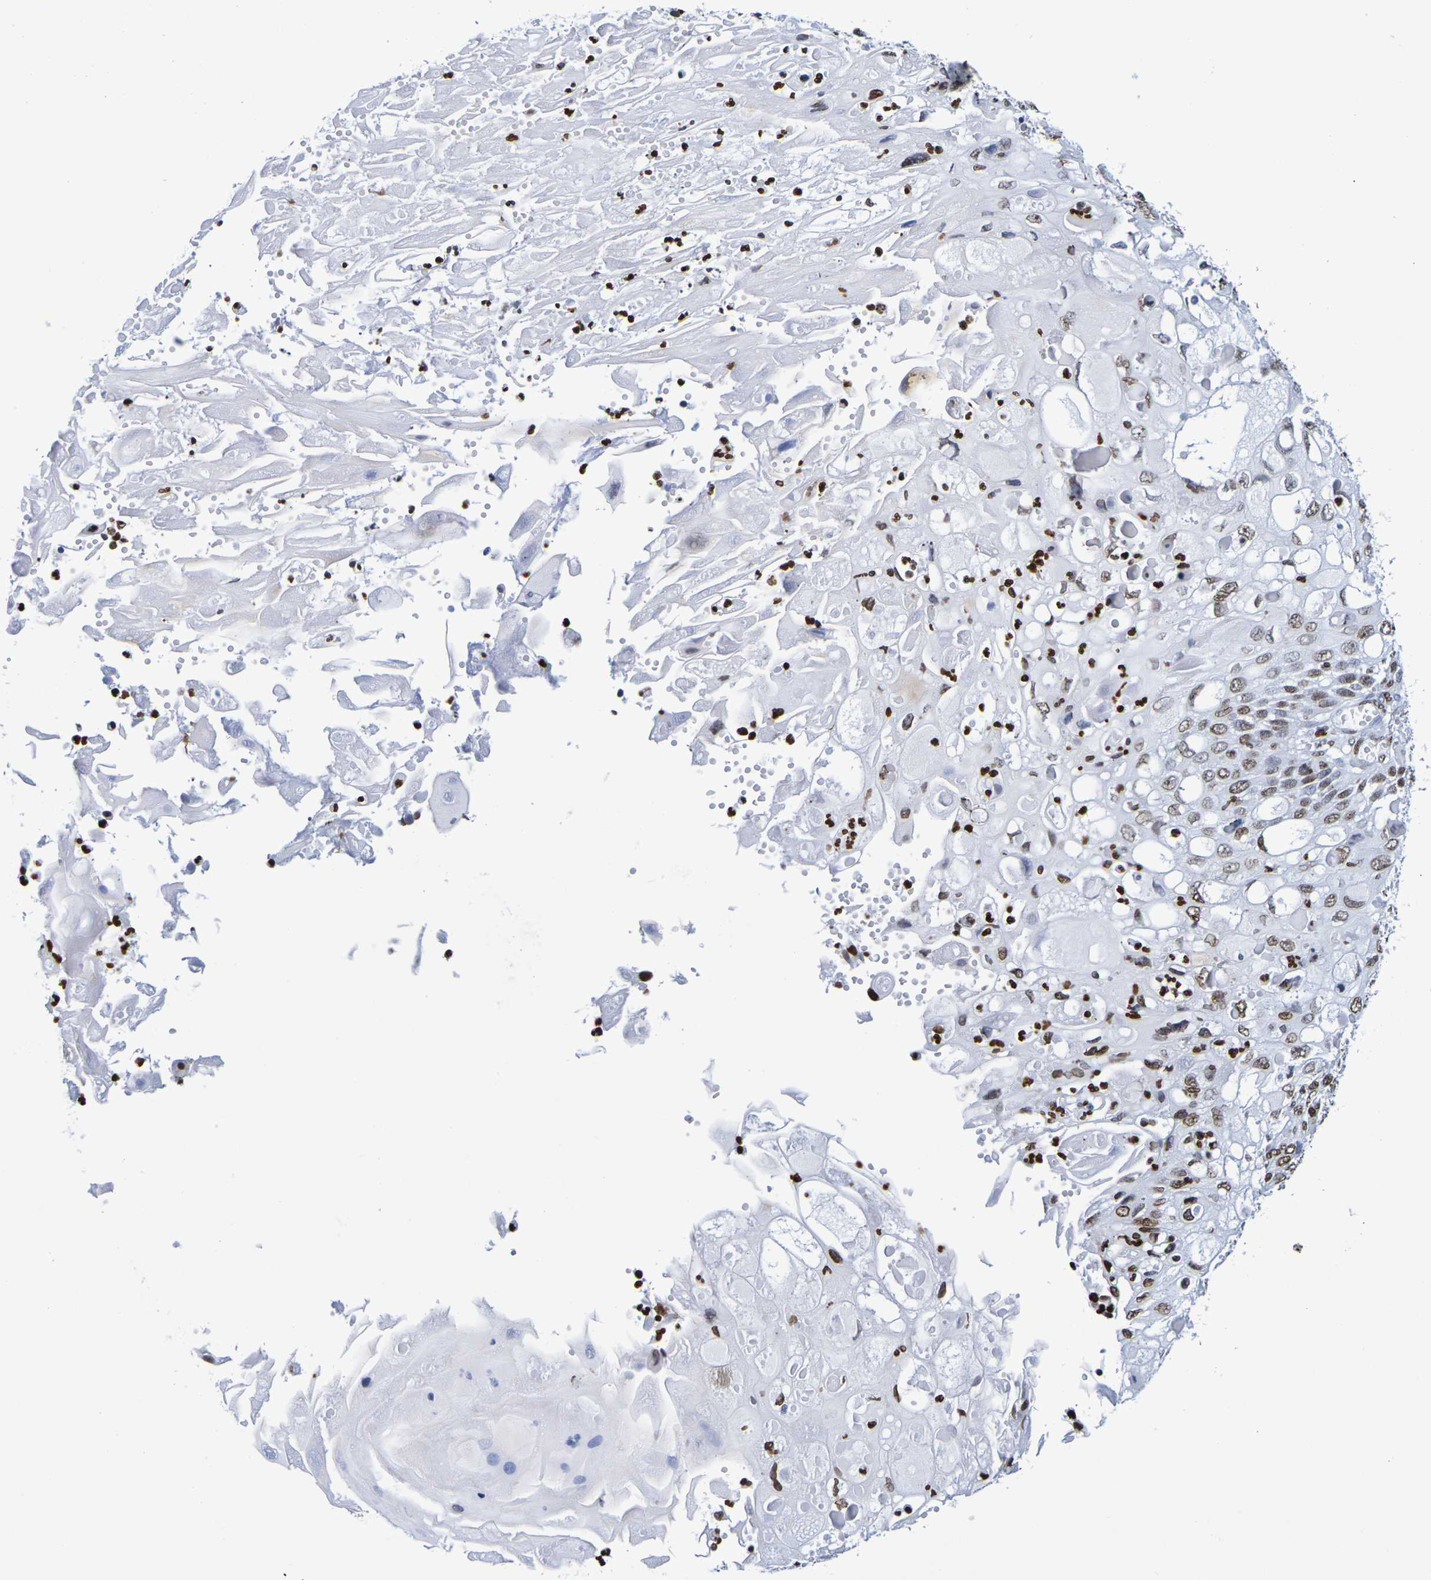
{"staining": {"intensity": "moderate", "quantity": ">75%", "location": "nuclear"}, "tissue": "cervical cancer", "cell_type": "Tumor cells", "image_type": "cancer", "snomed": [{"axis": "morphology", "description": "Squamous cell carcinoma, NOS"}, {"axis": "topography", "description": "Cervix"}], "caption": "Immunohistochemical staining of human cervical cancer (squamous cell carcinoma) demonstrates medium levels of moderate nuclear protein staining in approximately >75% of tumor cells. (IHC, brightfield microscopy, high magnification).", "gene": "H1-5", "patient": {"sex": "female", "age": 70}}